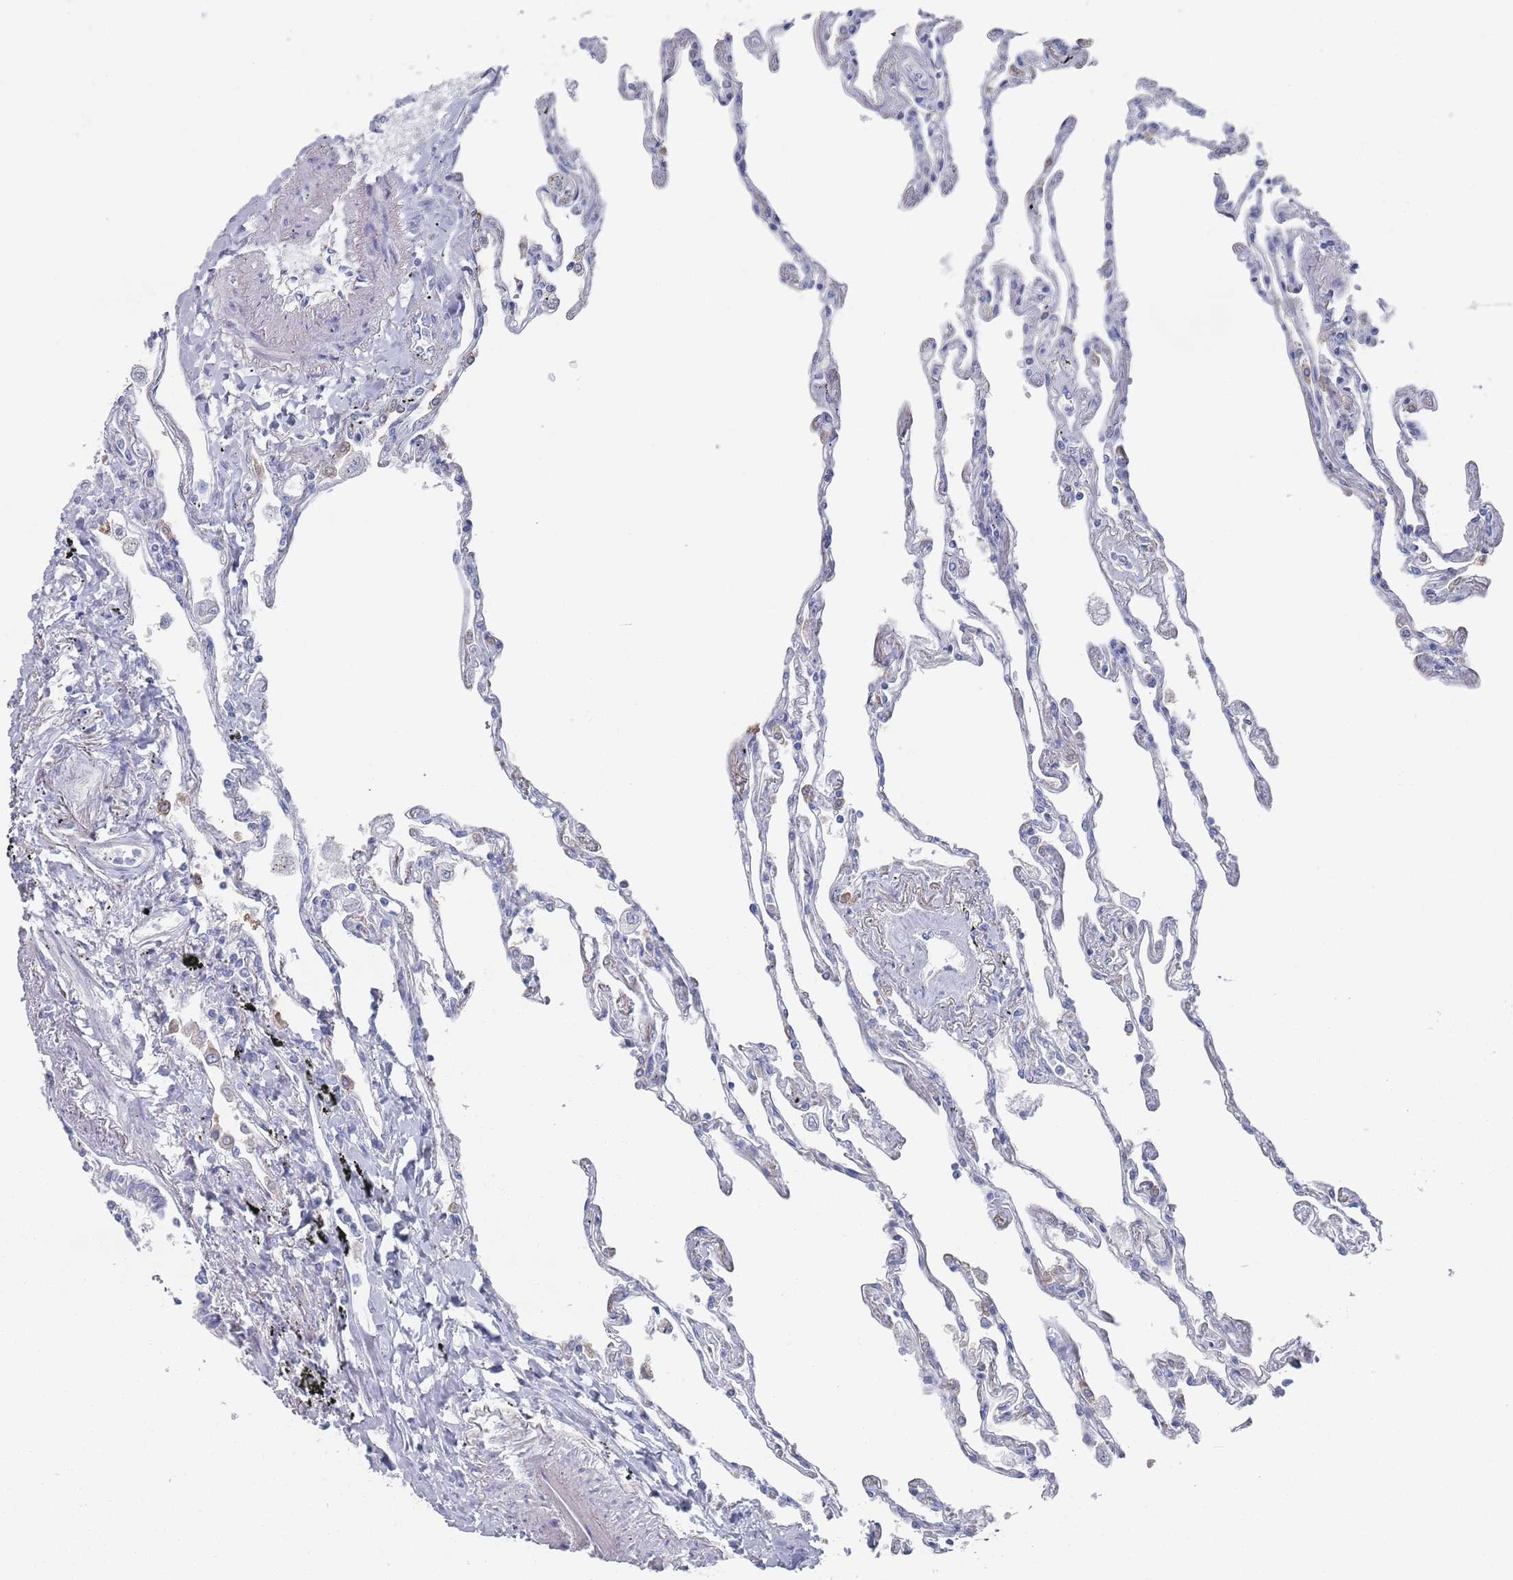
{"staining": {"intensity": "strong", "quantity": "<25%", "location": "cytoplasmic/membranous"}, "tissue": "lung", "cell_type": "Alveolar cells", "image_type": "normal", "snomed": [{"axis": "morphology", "description": "Normal tissue, NOS"}, {"axis": "topography", "description": "Lung"}], "caption": "Brown immunohistochemical staining in benign lung shows strong cytoplasmic/membranous staining in approximately <25% of alveolar cells.", "gene": "TMCO3", "patient": {"sex": "female", "age": 67}}